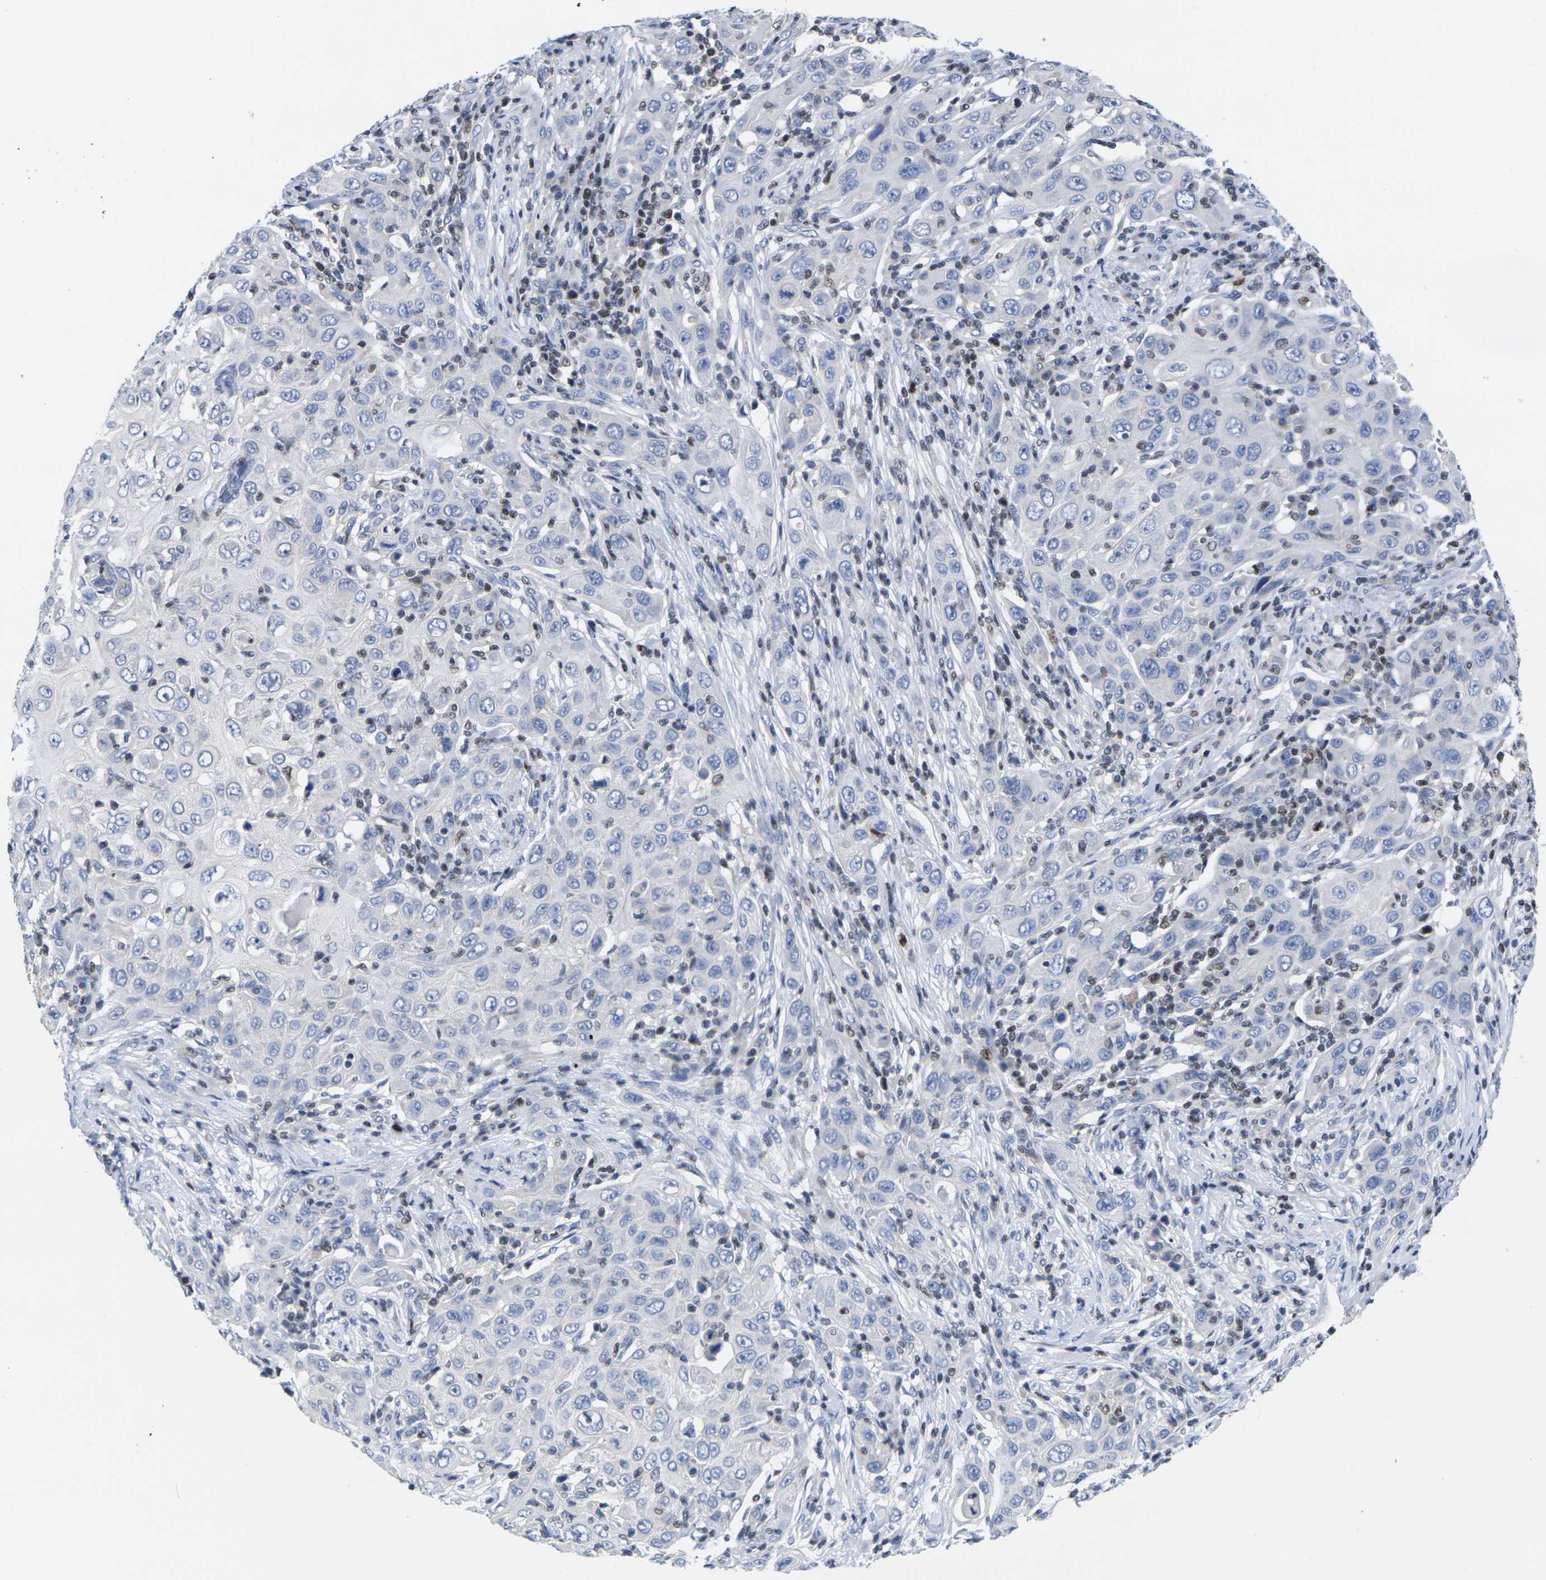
{"staining": {"intensity": "negative", "quantity": "none", "location": "none"}, "tissue": "skin cancer", "cell_type": "Tumor cells", "image_type": "cancer", "snomed": [{"axis": "morphology", "description": "Squamous cell carcinoma, NOS"}, {"axis": "topography", "description": "Skin"}], "caption": "Skin squamous cell carcinoma was stained to show a protein in brown. There is no significant expression in tumor cells.", "gene": "IKZF1", "patient": {"sex": "female", "age": 88}}